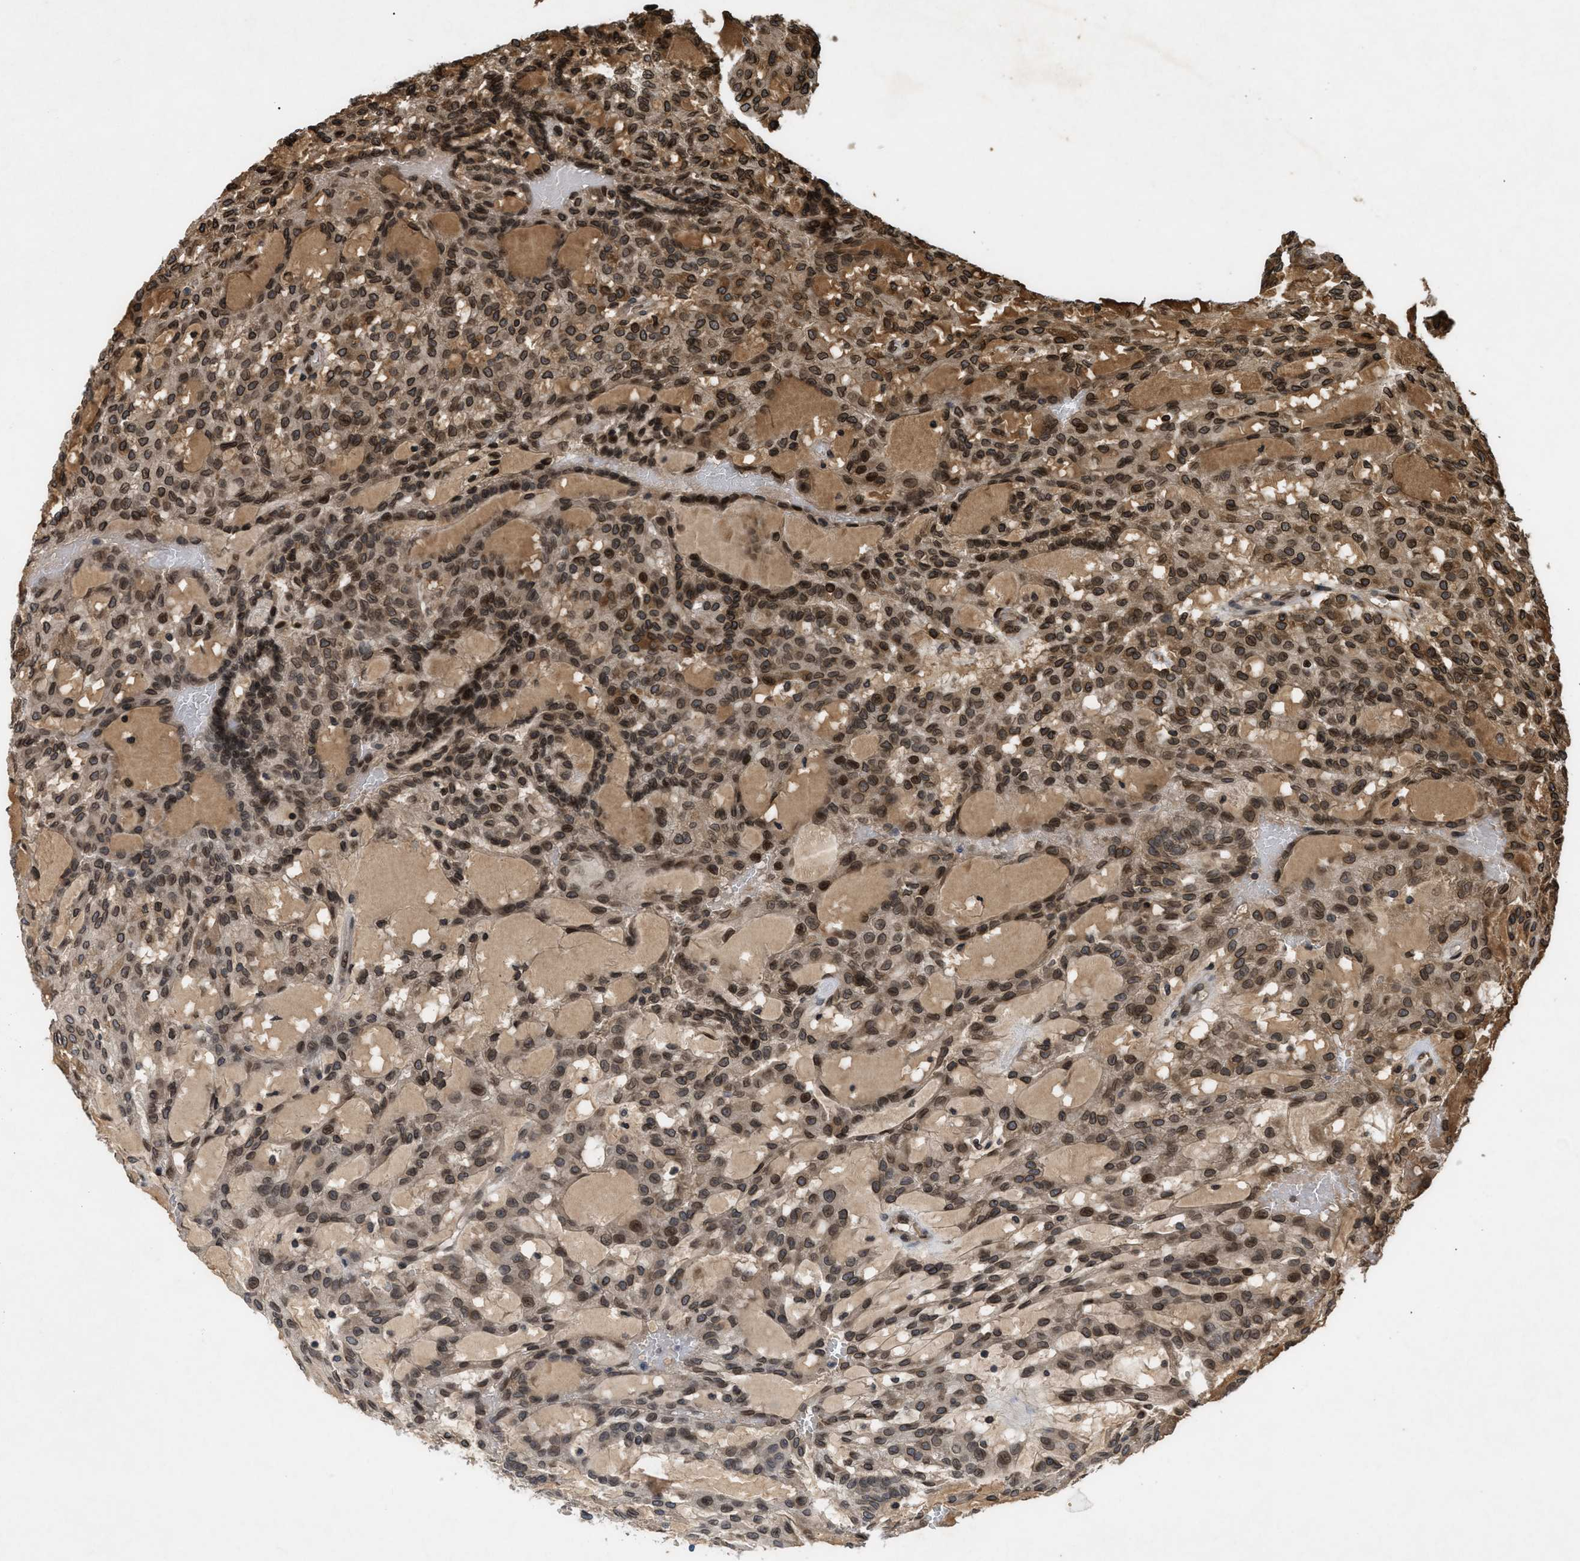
{"staining": {"intensity": "moderate", "quantity": ">75%", "location": "cytoplasmic/membranous,nuclear"}, "tissue": "renal cancer", "cell_type": "Tumor cells", "image_type": "cancer", "snomed": [{"axis": "morphology", "description": "Adenocarcinoma, NOS"}, {"axis": "topography", "description": "Kidney"}], "caption": "There is medium levels of moderate cytoplasmic/membranous and nuclear expression in tumor cells of renal cancer, as demonstrated by immunohistochemical staining (brown color).", "gene": "CRY1", "patient": {"sex": "male", "age": 63}}